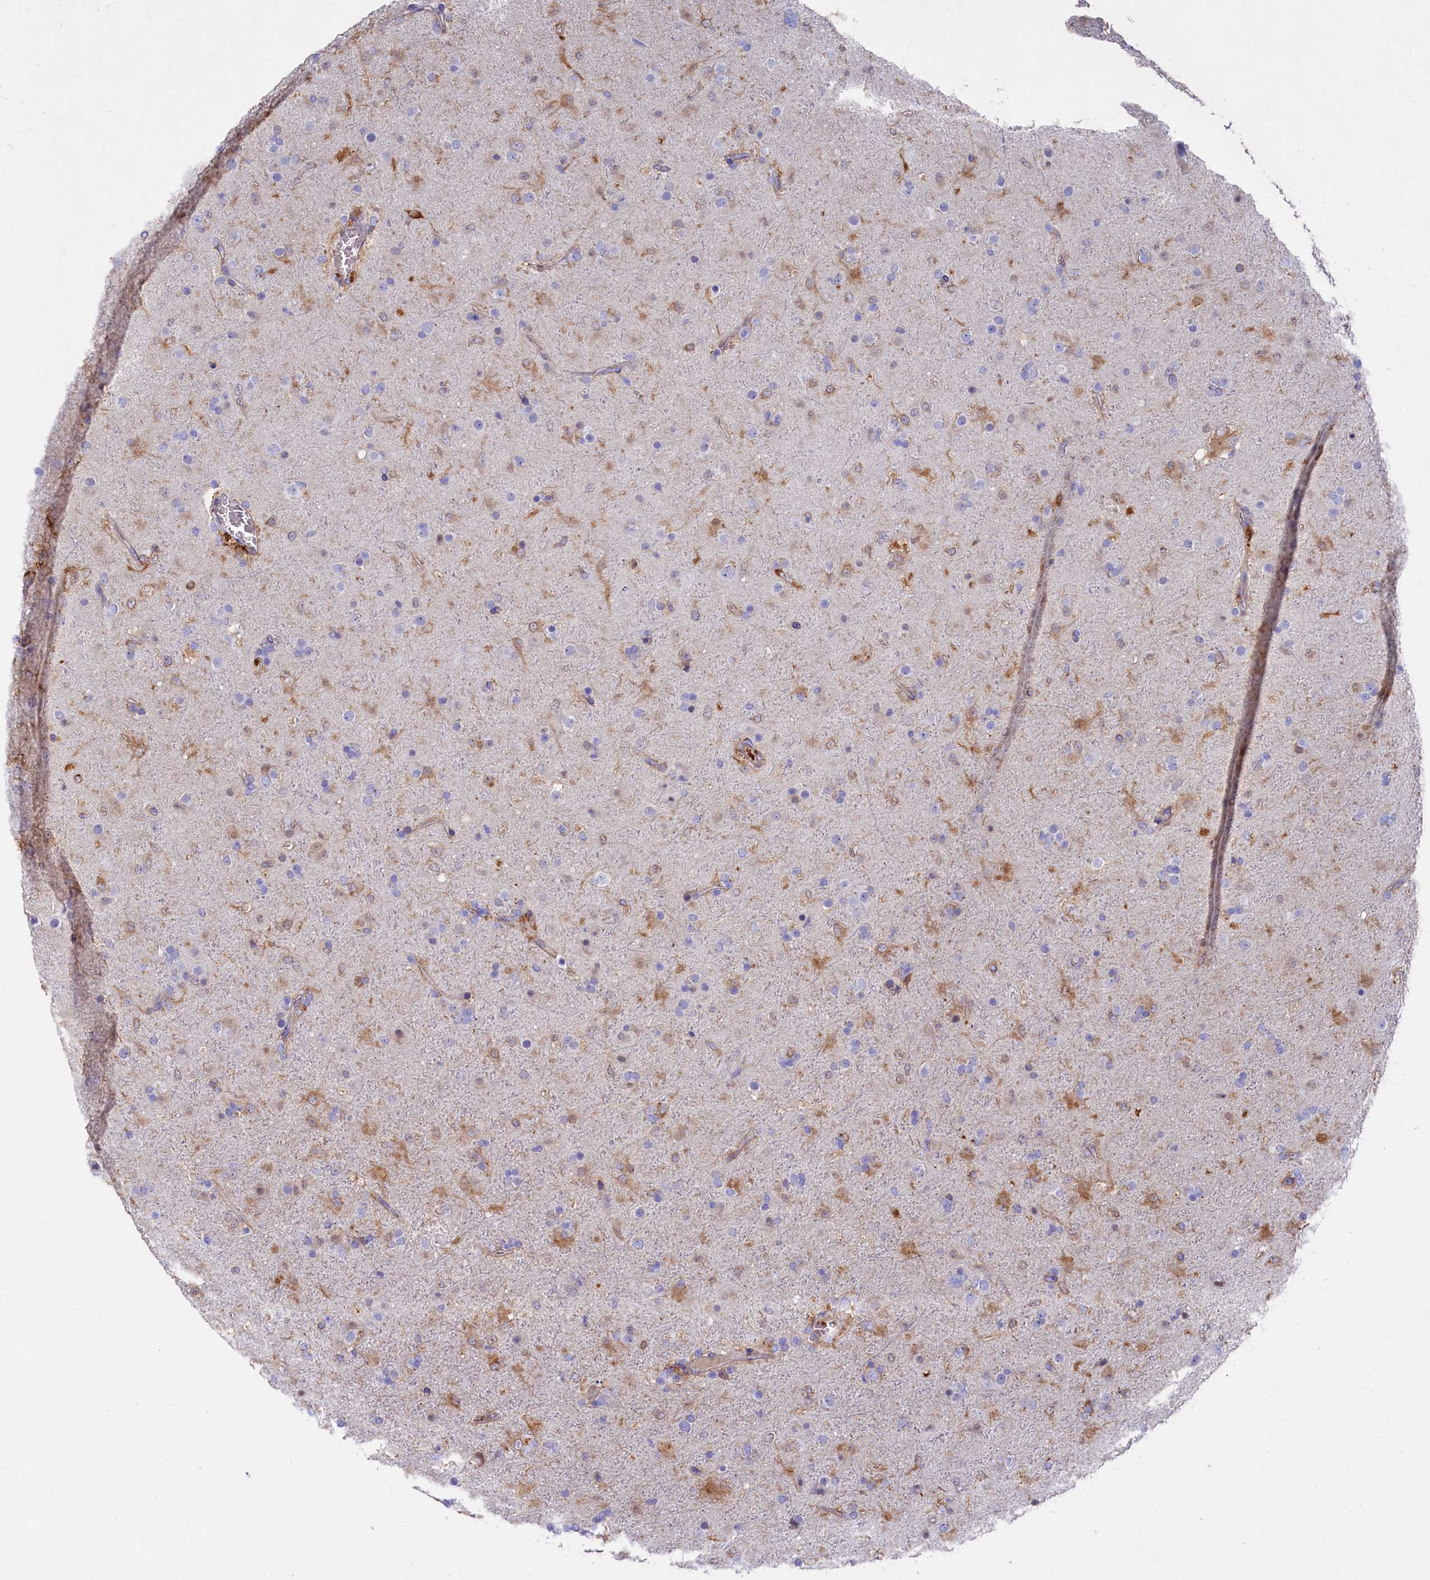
{"staining": {"intensity": "negative", "quantity": "none", "location": "none"}, "tissue": "glioma", "cell_type": "Tumor cells", "image_type": "cancer", "snomed": [{"axis": "morphology", "description": "Glioma, malignant, Low grade"}, {"axis": "topography", "description": "Brain"}], "caption": "A high-resolution histopathology image shows immunohistochemistry staining of low-grade glioma (malignant), which displays no significant staining in tumor cells. The staining was performed using DAB to visualize the protein expression in brown, while the nuclei were stained in blue with hematoxylin (Magnification: 20x).", "gene": "LHFPL4", "patient": {"sex": "male", "age": 65}}